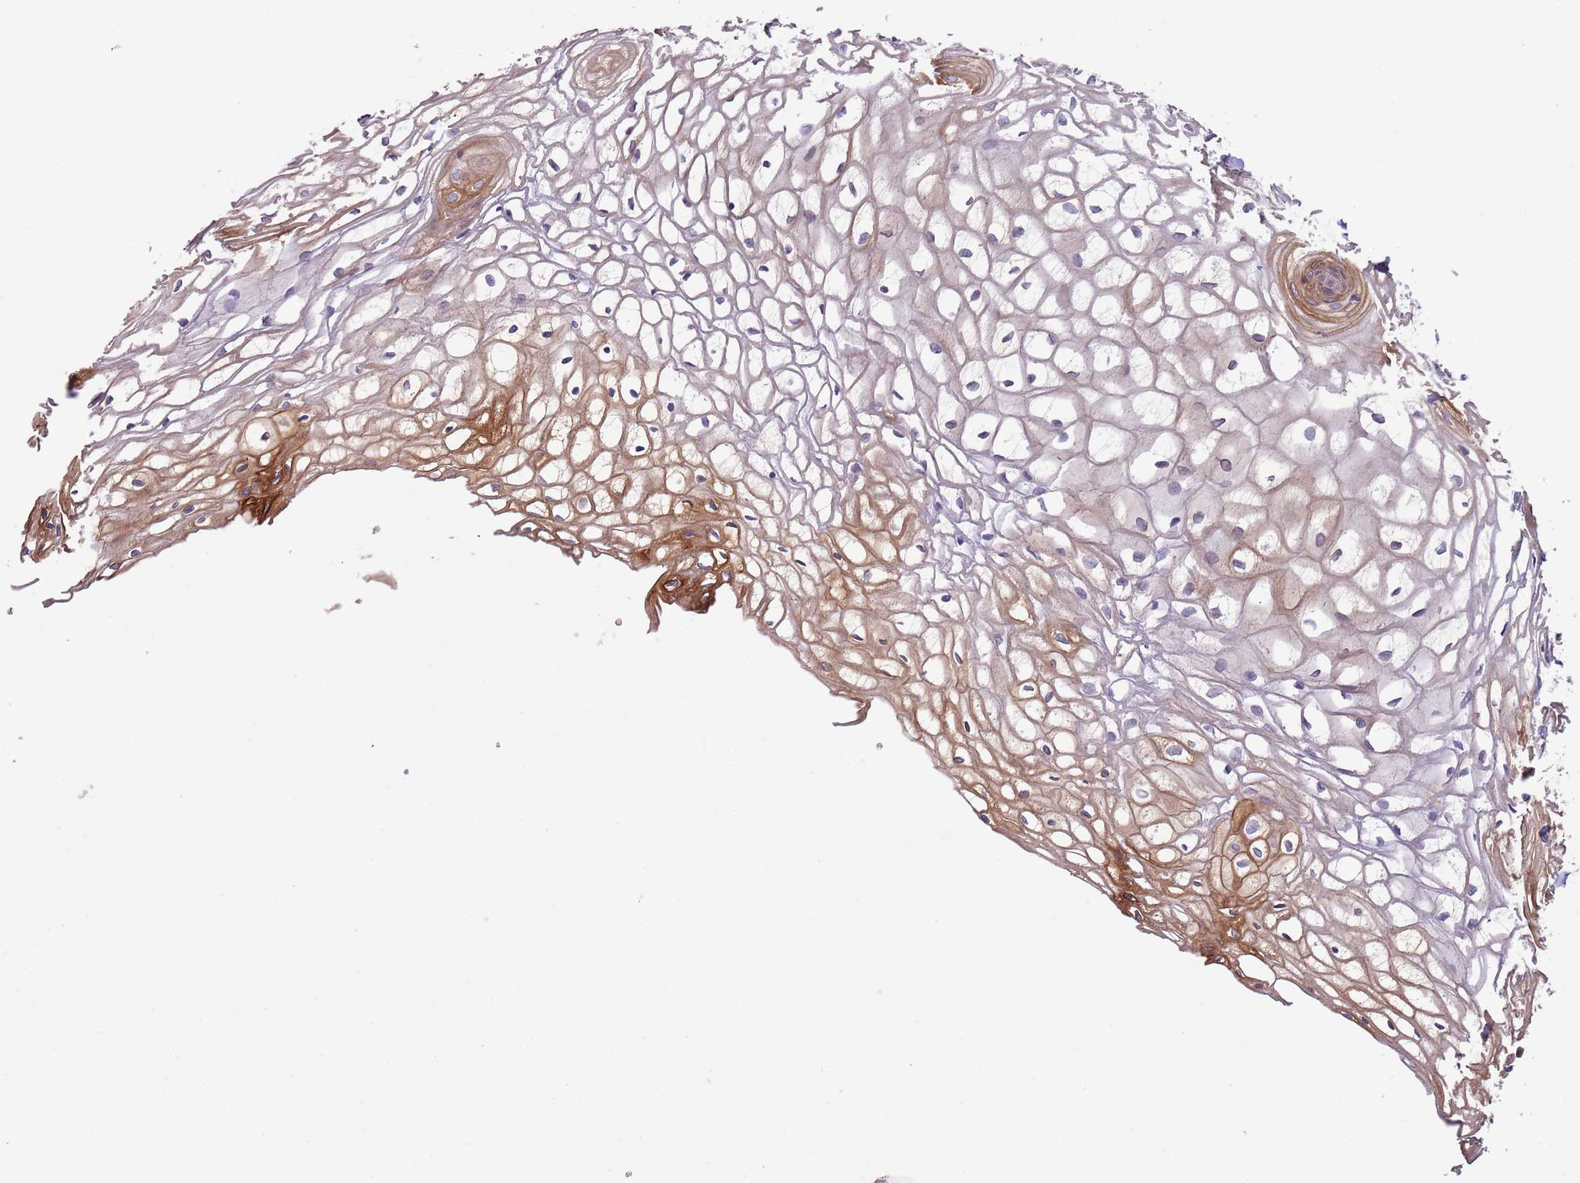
{"staining": {"intensity": "strong", "quantity": "25%-75%", "location": "cytoplasmic/membranous"}, "tissue": "vagina", "cell_type": "Squamous epithelial cells", "image_type": "normal", "snomed": [{"axis": "morphology", "description": "Normal tissue, NOS"}, {"axis": "topography", "description": "Vagina"}], "caption": "Strong cytoplasmic/membranous protein positivity is identified in approximately 25%-75% of squamous epithelial cells in vagina. The protein is stained brown, and the nuclei are stained in blue (DAB IHC with brightfield microscopy, high magnification).", "gene": "ZNF658", "patient": {"sex": "female", "age": 34}}